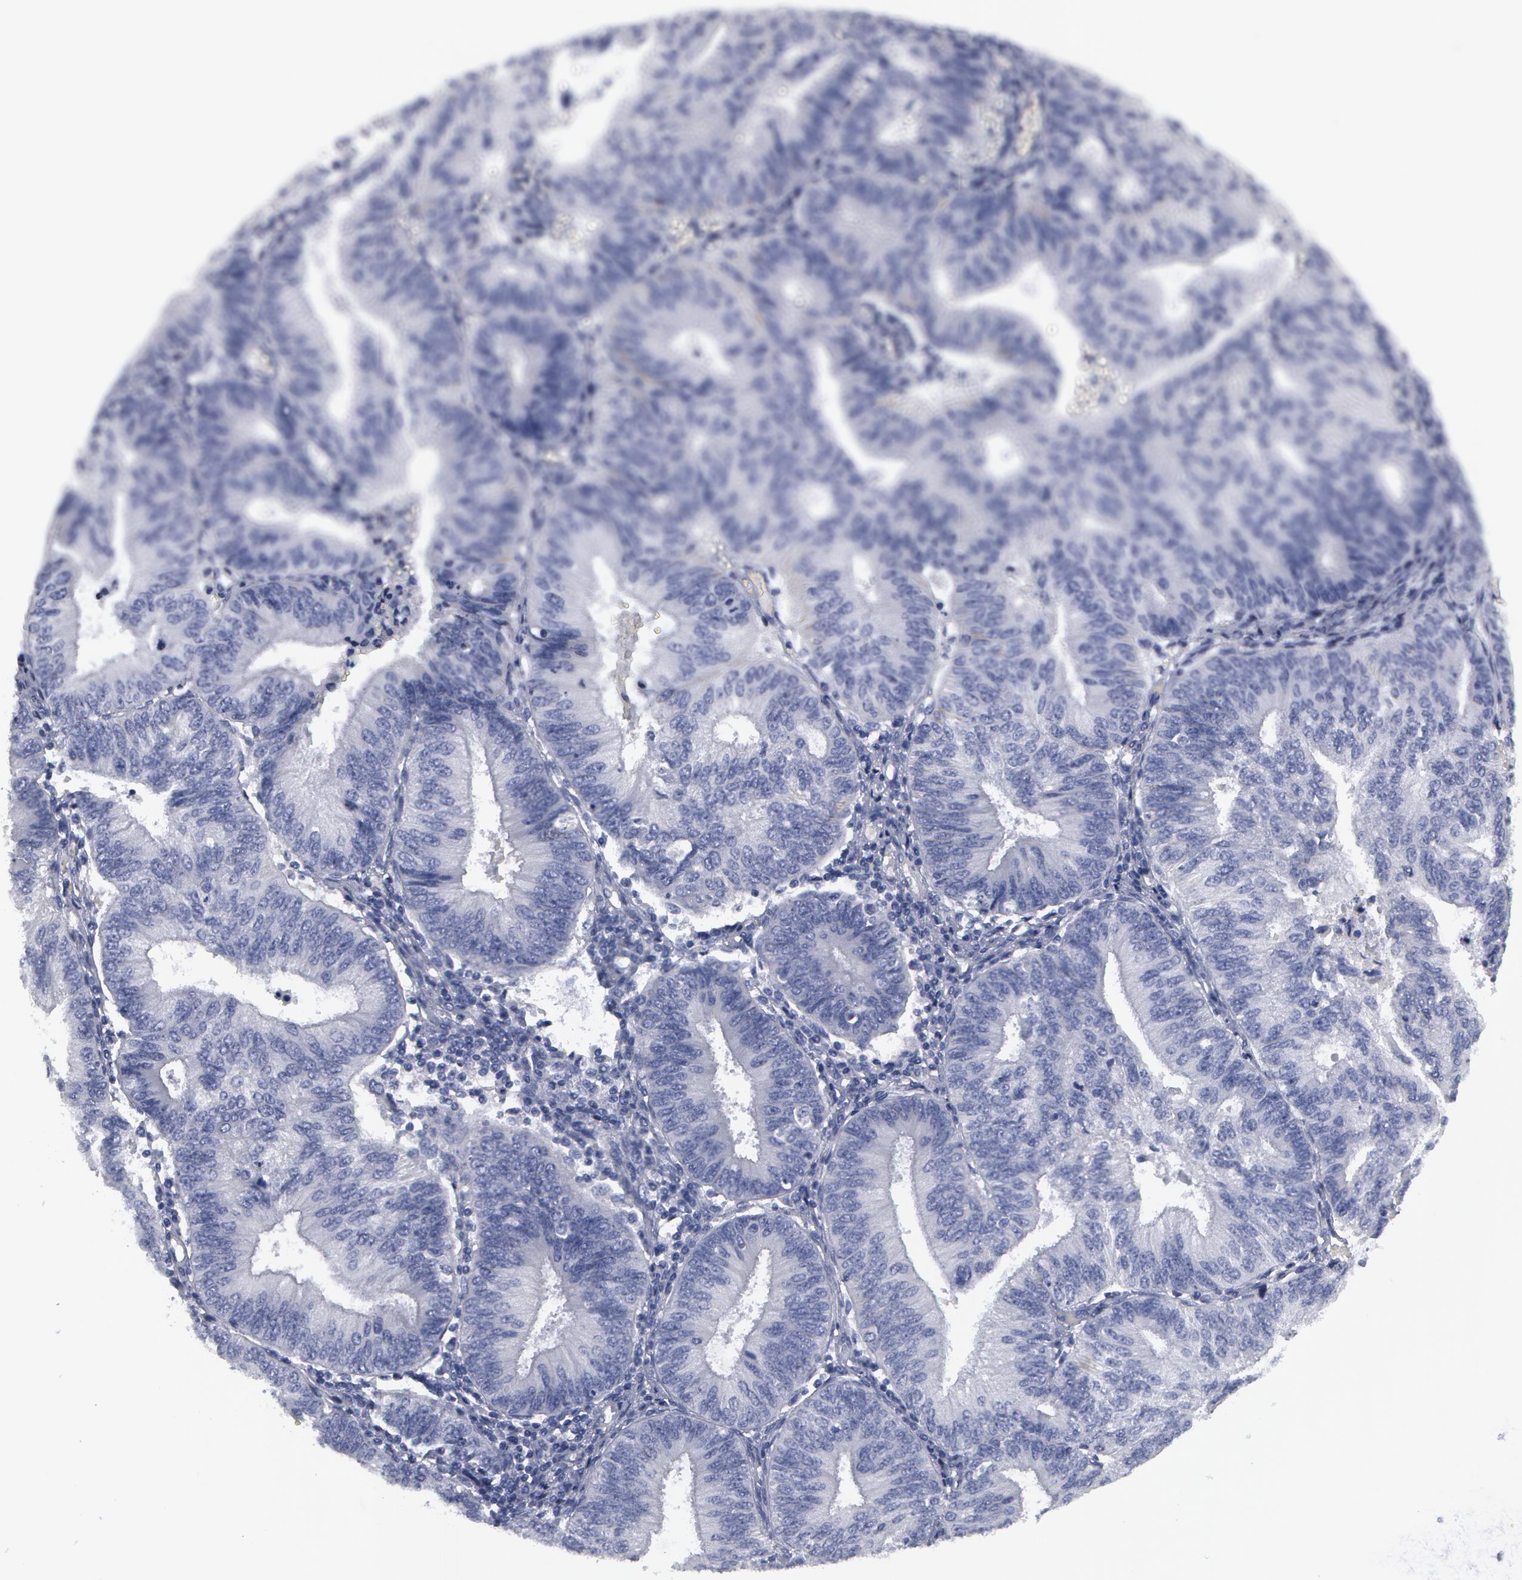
{"staining": {"intensity": "negative", "quantity": "none", "location": "none"}, "tissue": "endometrial cancer", "cell_type": "Tumor cells", "image_type": "cancer", "snomed": [{"axis": "morphology", "description": "Adenocarcinoma, NOS"}, {"axis": "topography", "description": "Endometrium"}], "caption": "Protein analysis of adenocarcinoma (endometrial) demonstrates no significant staining in tumor cells. Nuclei are stained in blue.", "gene": "SMC1B", "patient": {"sex": "female", "age": 55}}